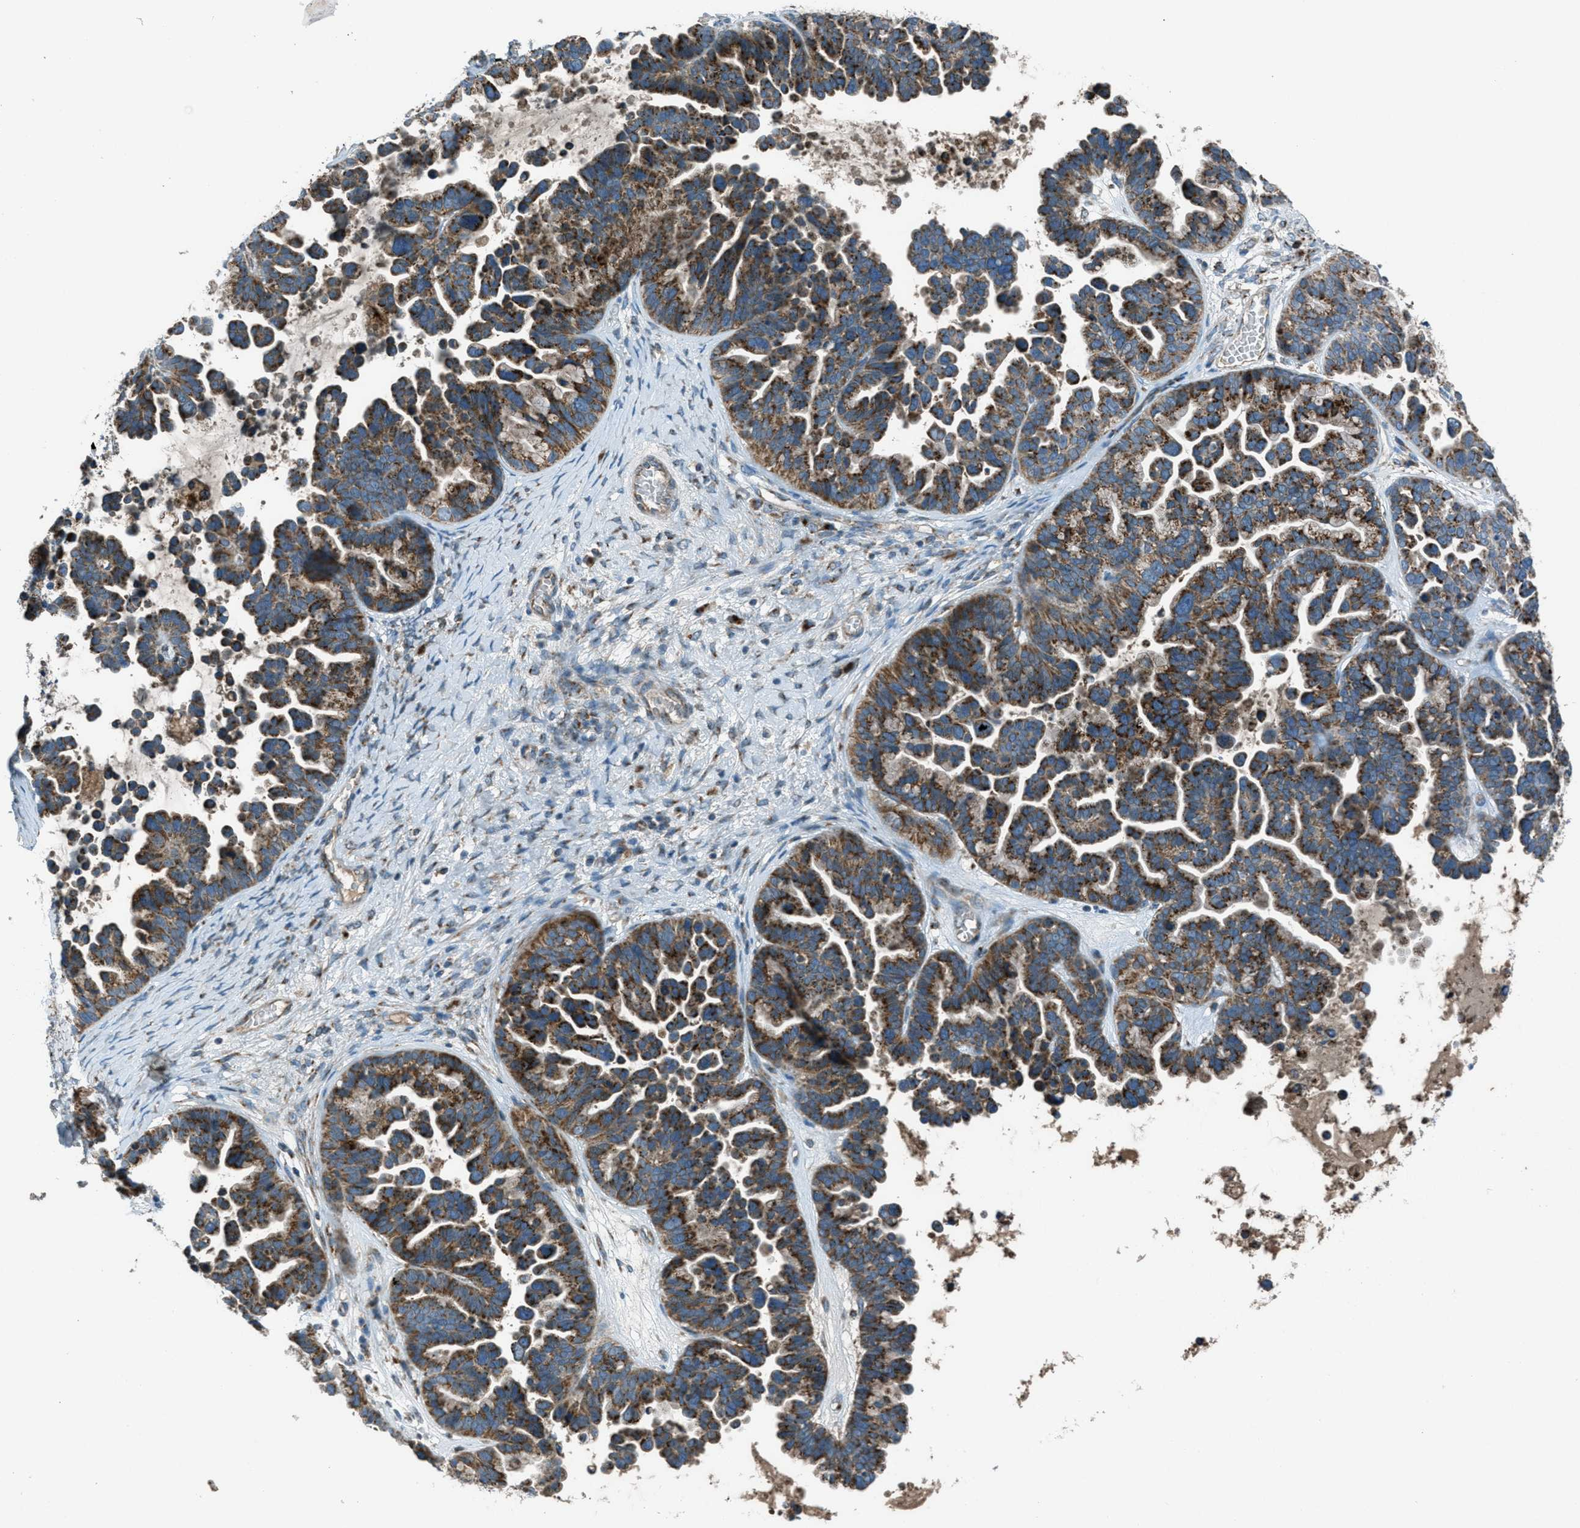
{"staining": {"intensity": "strong", "quantity": ">75%", "location": "cytoplasmic/membranous"}, "tissue": "ovarian cancer", "cell_type": "Tumor cells", "image_type": "cancer", "snomed": [{"axis": "morphology", "description": "Cystadenocarcinoma, serous, NOS"}, {"axis": "topography", "description": "Ovary"}], "caption": "DAB (3,3'-diaminobenzidine) immunohistochemical staining of human ovarian cancer (serous cystadenocarcinoma) displays strong cytoplasmic/membranous protein staining in approximately >75% of tumor cells.", "gene": "BCKDK", "patient": {"sex": "female", "age": 56}}